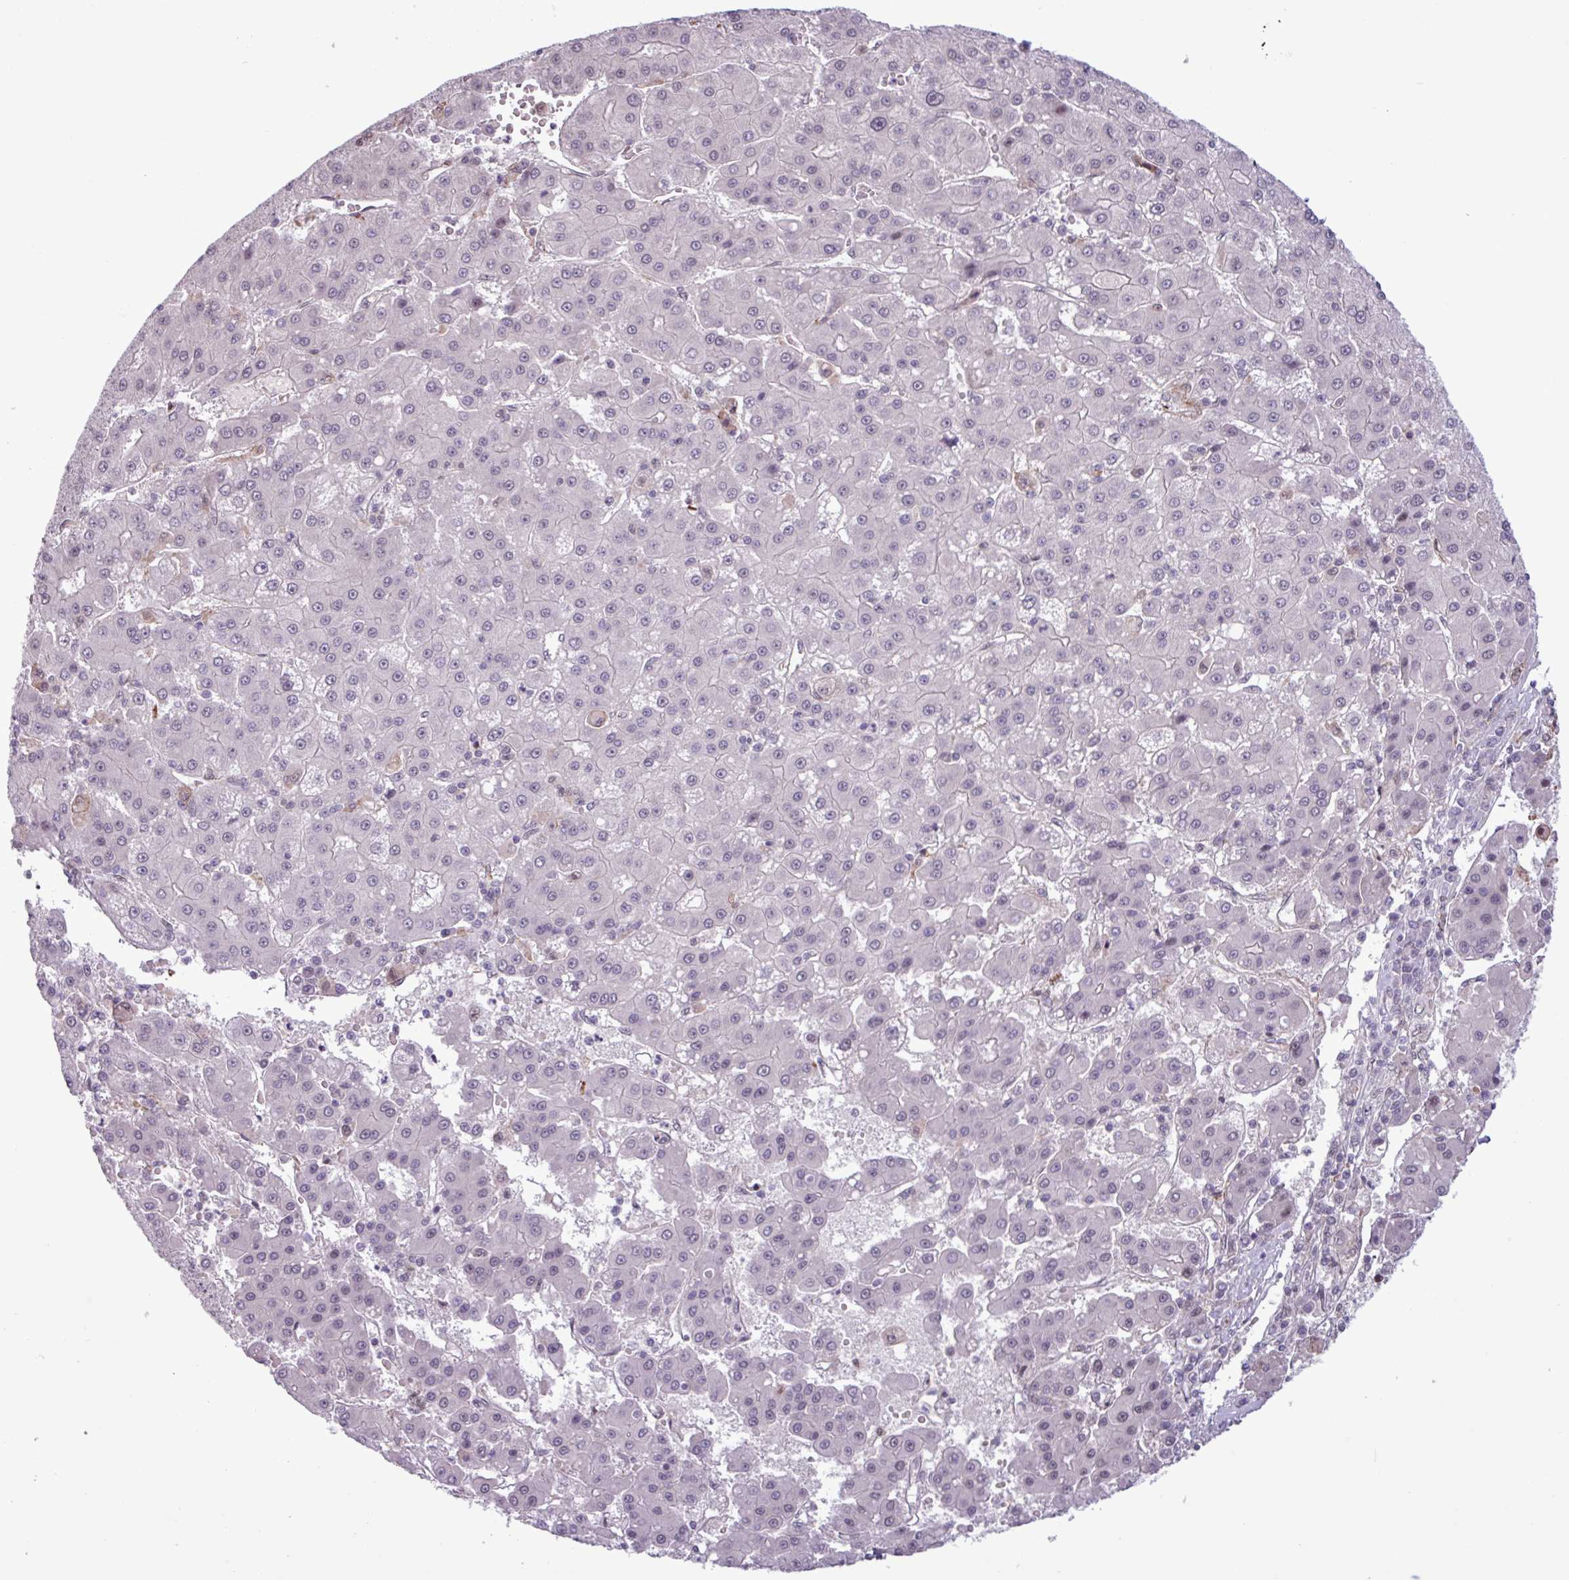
{"staining": {"intensity": "weak", "quantity": "<25%", "location": "nuclear"}, "tissue": "liver cancer", "cell_type": "Tumor cells", "image_type": "cancer", "snomed": [{"axis": "morphology", "description": "Carcinoma, Hepatocellular, NOS"}, {"axis": "topography", "description": "Liver"}], "caption": "DAB (3,3'-diaminobenzidine) immunohistochemical staining of human liver cancer exhibits no significant expression in tumor cells. (Brightfield microscopy of DAB (3,3'-diaminobenzidine) immunohistochemistry (IHC) at high magnification).", "gene": "NOTCH2", "patient": {"sex": "male", "age": 76}}